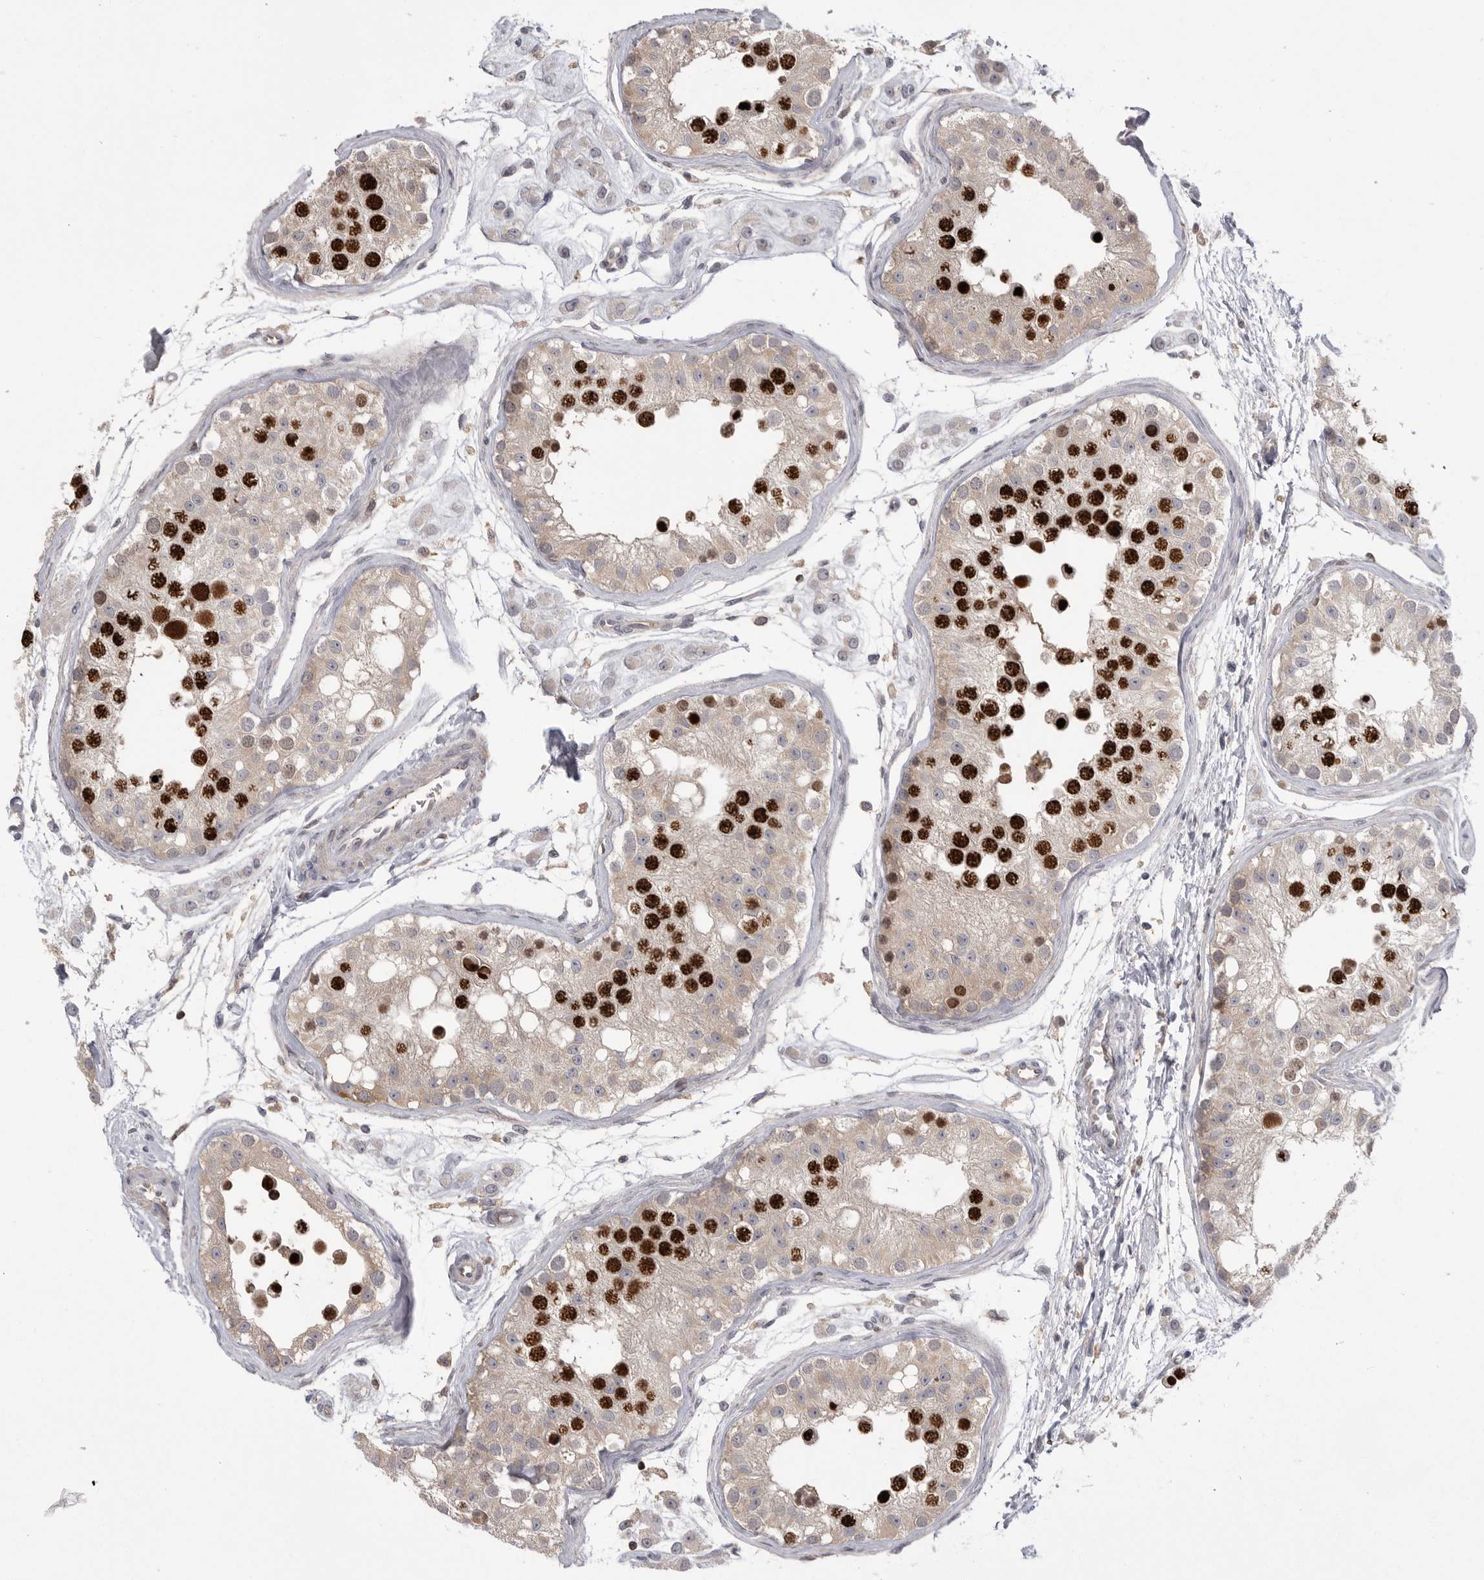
{"staining": {"intensity": "strong", "quantity": "25%-75%", "location": "cytoplasmic/membranous,nuclear"}, "tissue": "testis", "cell_type": "Cells in seminiferous ducts", "image_type": "normal", "snomed": [{"axis": "morphology", "description": "Normal tissue, NOS"}, {"axis": "morphology", "description": "Adenocarcinoma, metastatic, NOS"}, {"axis": "topography", "description": "Testis"}], "caption": "This histopathology image displays immunohistochemistry (IHC) staining of benign testis, with high strong cytoplasmic/membranous,nuclear expression in approximately 25%-75% of cells in seminiferous ducts.", "gene": "TOP2A", "patient": {"sex": "male", "age": 26}}